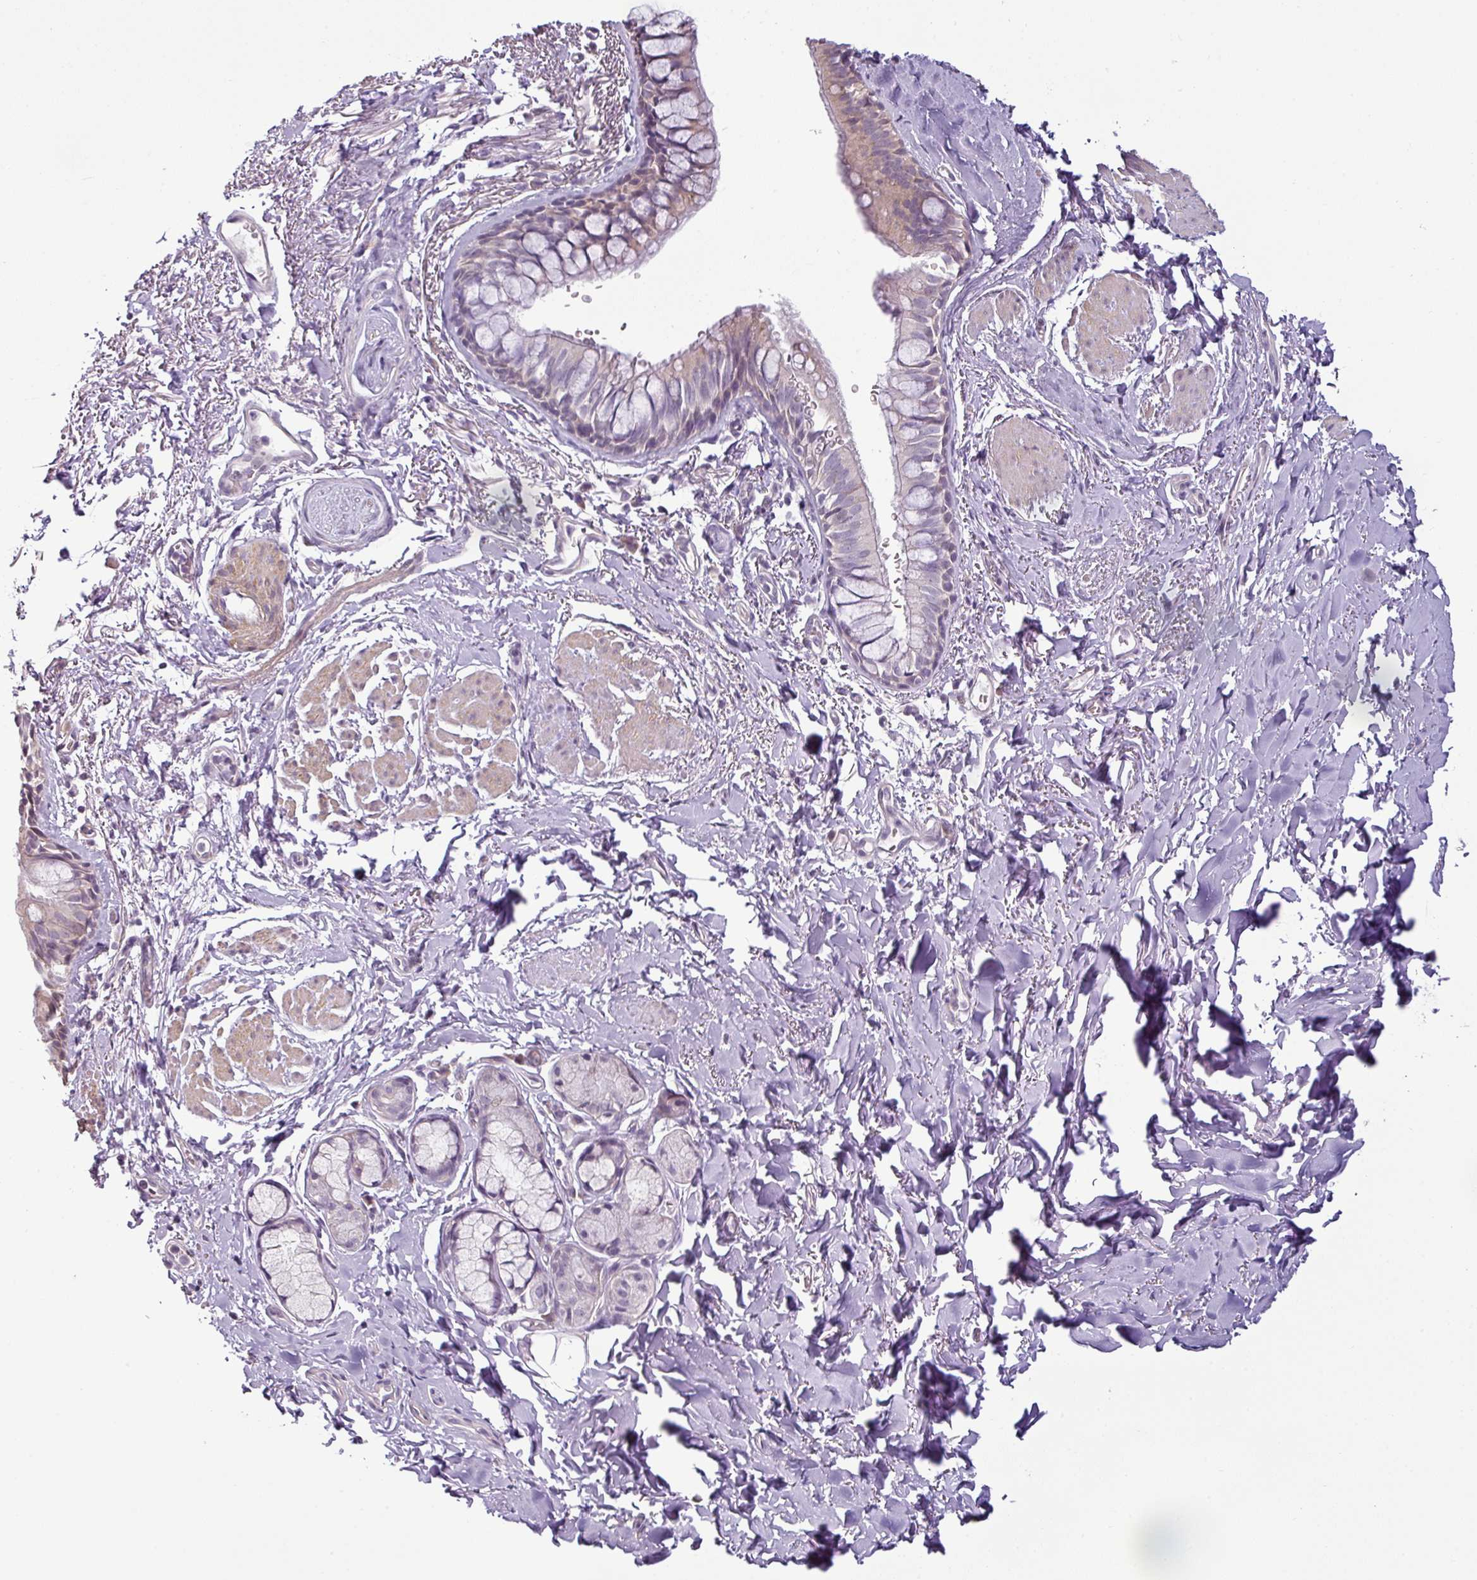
{"staining": {"intensity": "weak", "quantity": "25%-75%", "location": "cytoplasmic/membranous"}, "tissue": "bronchus", "cell_type": "Respiratory epithelial cells", "image_type": "normal", "snomed": [{"axis": "morphology", "description": "Normal tissue, NOS"}, {"axis": "topography", "description": "Bronchus"}], "caption": "Bronchus stained with DAB immunohistochemistry (IHC) displays low levels of weak cytoplasmic/membranous positivity in about 25%-75% of respiratory epithelial cells.", "gene": "OR52D1", "patient": {"sex": "male", "age": 67}}